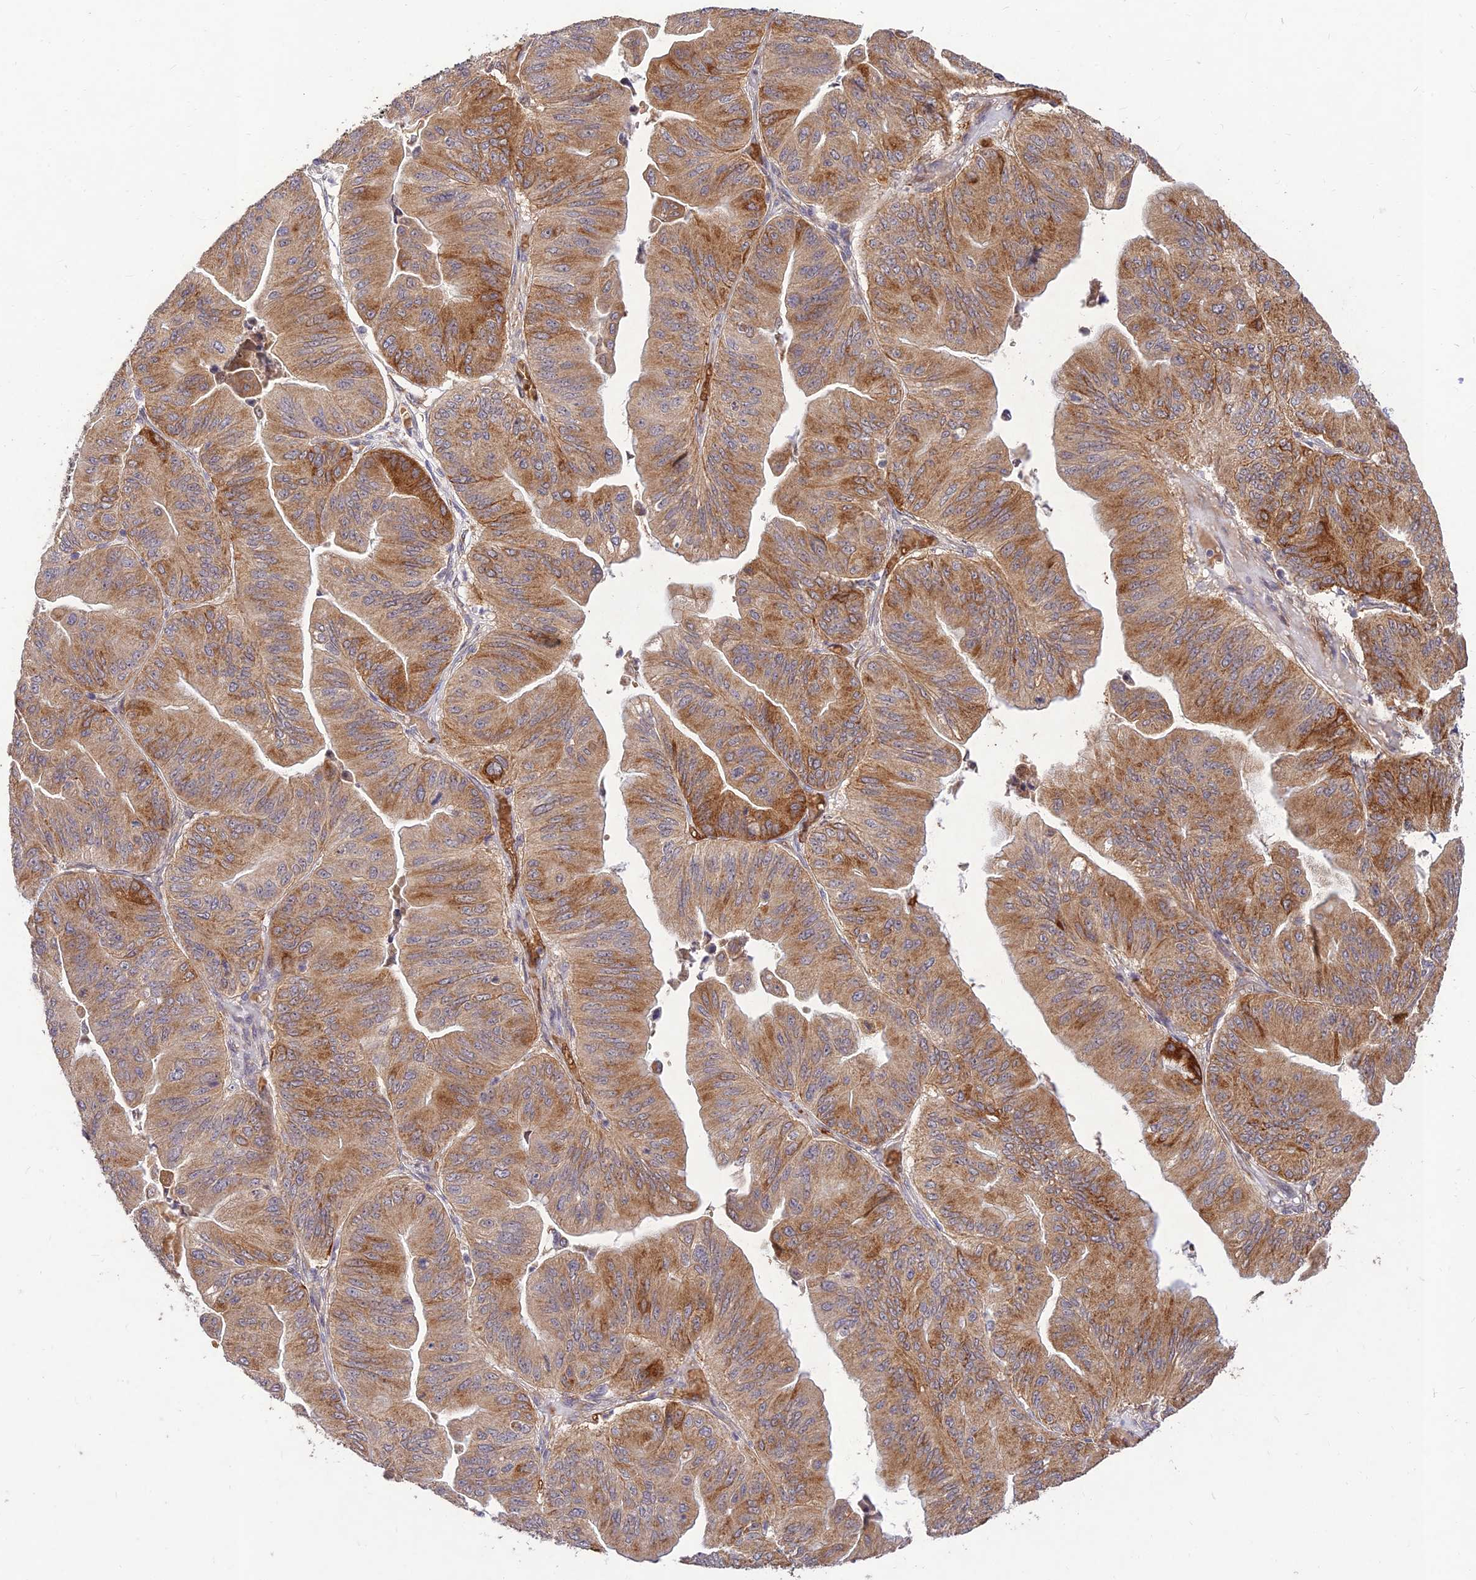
{"staining": {"intensity": "moderate", "quantity": ">75%", "location": "cytoplasmic/membranous"}, "tissue": "ovarian cancer", "cell_type": "Tumor cells", "image_type": "cancer", "snomed": [{"axis": "morphology", "description": "Cystadenocarcinoma, mucinous, NOS"}, {"axis": "topography", "description": "Ovary"}], "caption": "Protein staining demonstrates moderate cytoplasmic/membranous positivity in approximately >75% of tumor cells in ovarian cancer (mucinous cystadenocarcinoma).", "gene": "PPP1R11", "patient": {"sex": "female", "age": 61}}